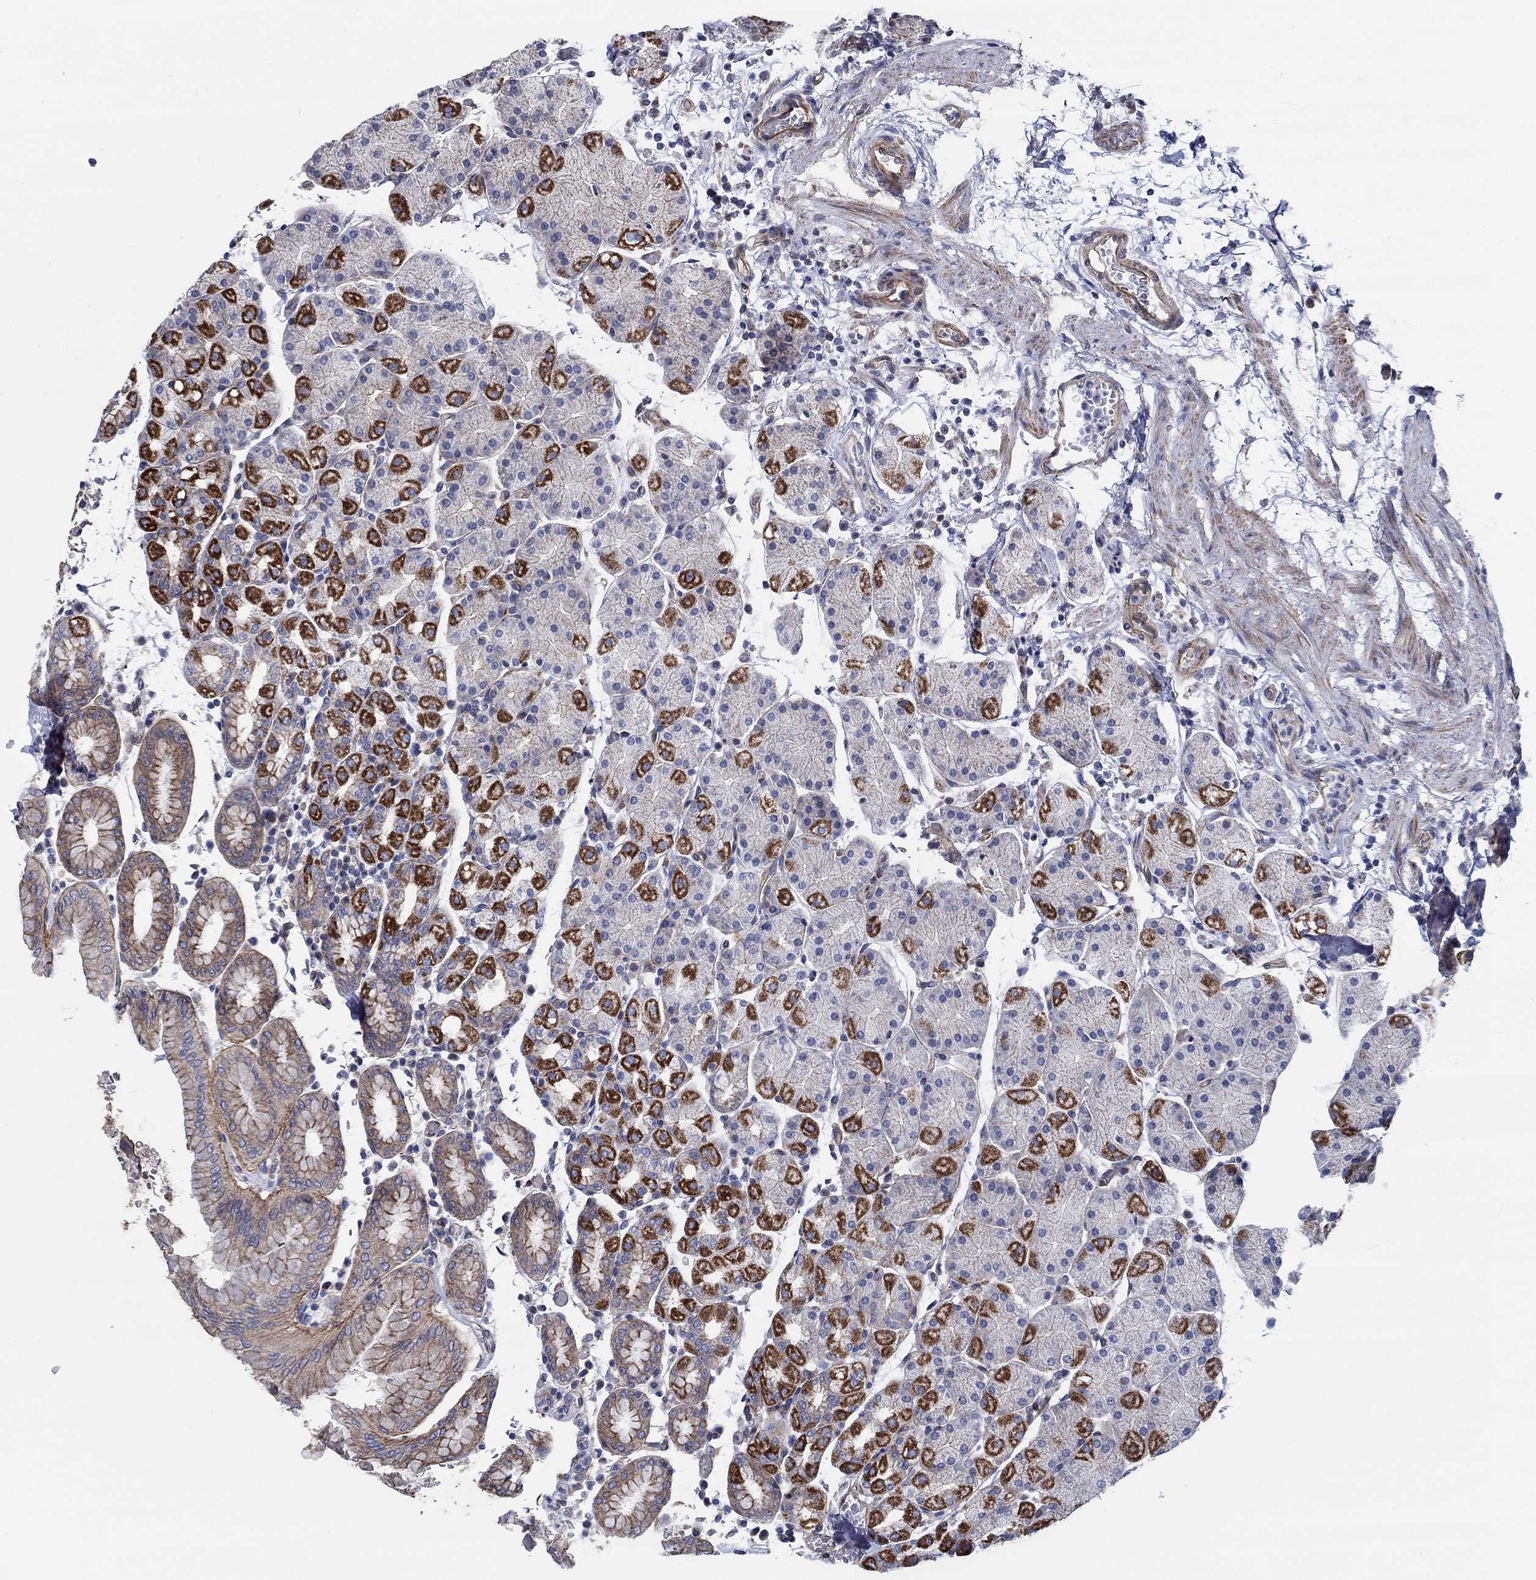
{"staining": {"intensity": "strong", "quantity": "25%-75%", "location": "cytoplasmic/membranous"}, "tissue": "stomach", "cell_type": "Glandular cells", "image_type": "normal", "snomed": [{"axis": "morphology", "description": "Normal tissue, NOS"}, {"axis": "topography", "description": "Stomach"}], "caption": "Stomach stained with IHC reveals strong cytoplasmic/membranous expression in approximately 25%-75% of glandular cells.", "gene": "FMN1", "patient": {"sex": "male", "age": 54}}